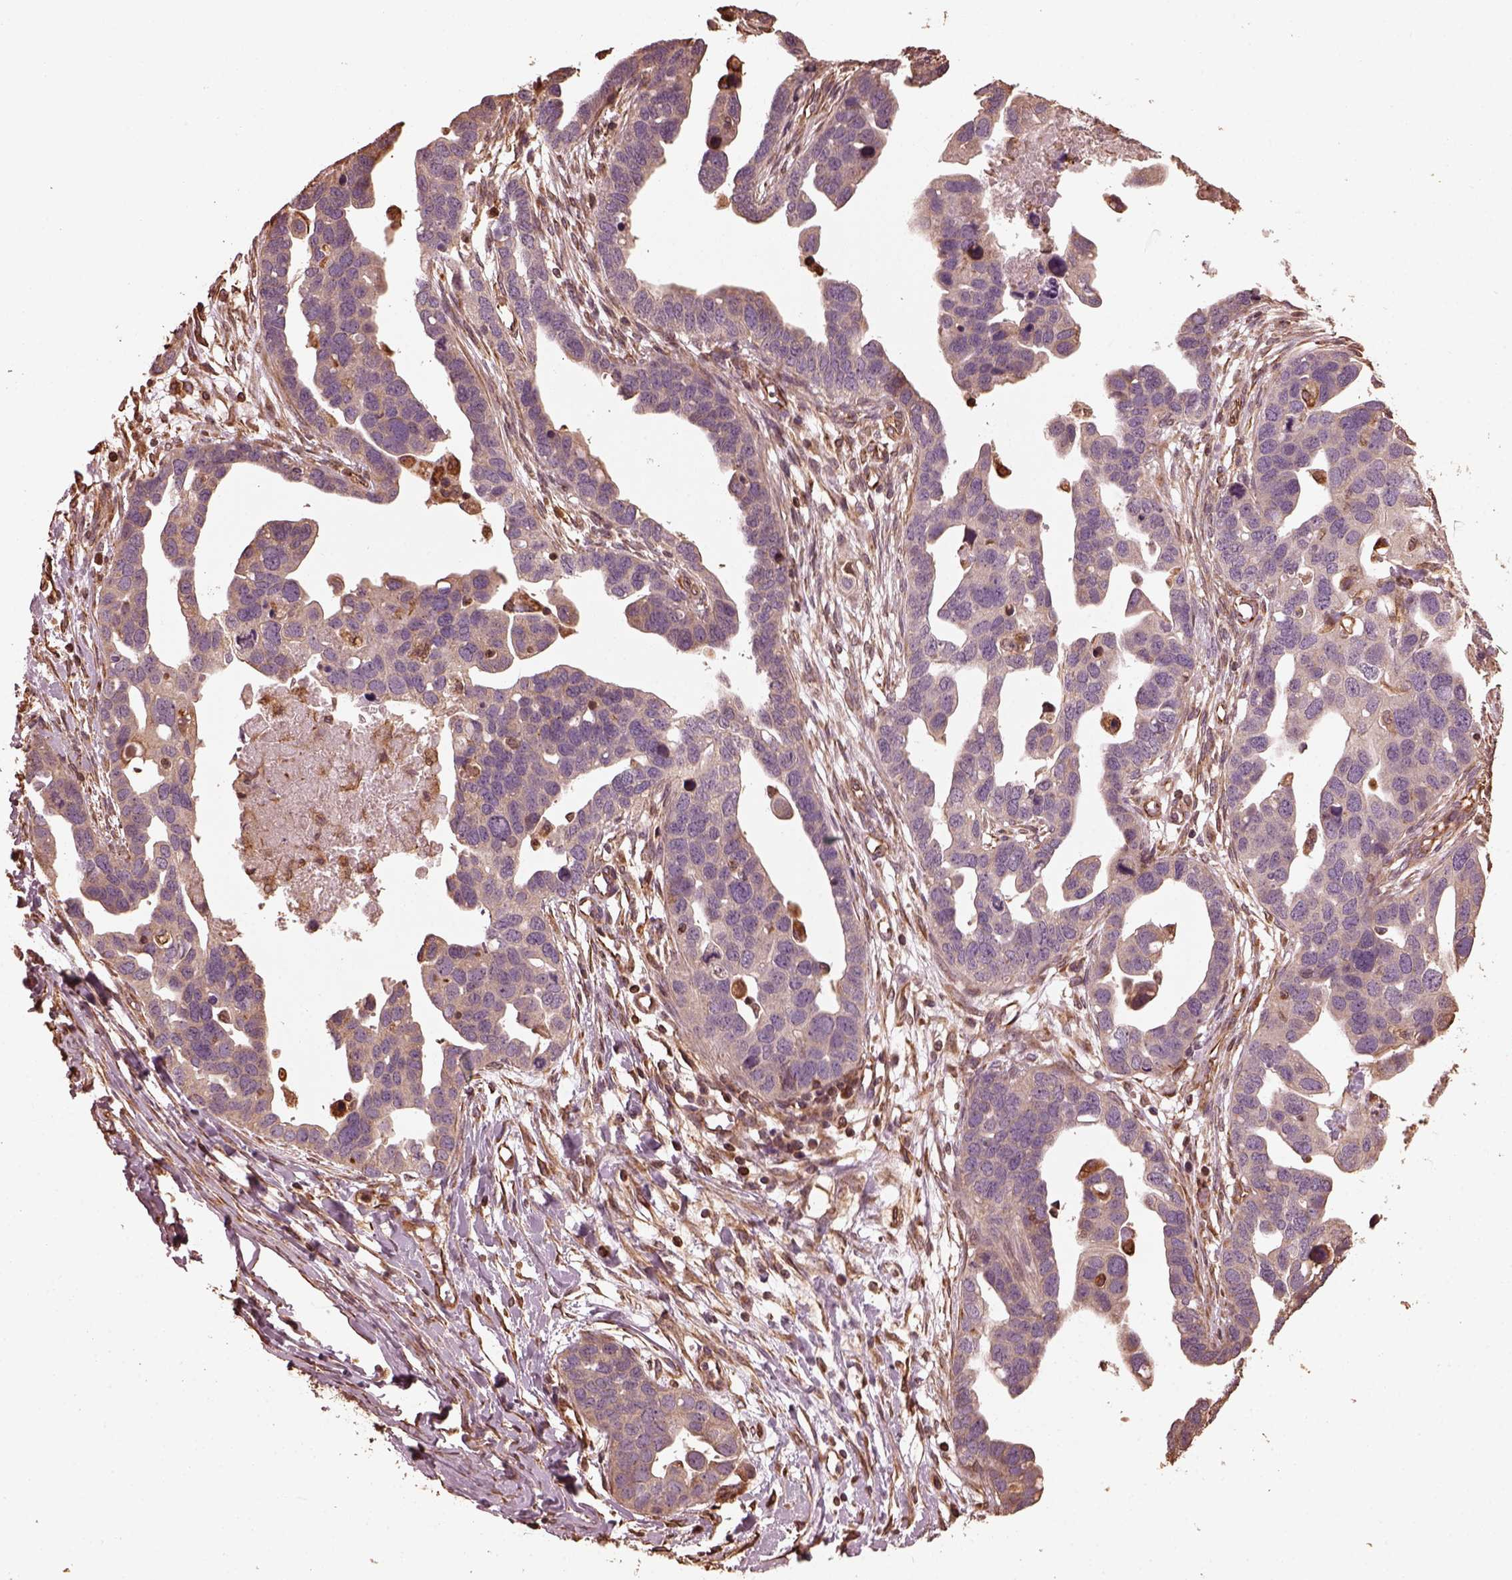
{"staining": {"intensity": "weak", "quantity": "<25%", "location": "cytoplasmic/membranous"}, "tissue": "ovarian cancer", "cell_type": "Tumor cells", "image_type": "cancer", "snomed": [{"axis": "morphology", "description": "Cystadenocarcinoma, serous, NOS"}, {"axis": "topography", "description": "Ovary"}], "caption": "Serous cystadenocarcinoma (ovarian) was stained to show a protein in brown. There is no significant expression in tumor cells.", "gene": "GTPBP1", "patient": {"sex": "female", "age": 54}}